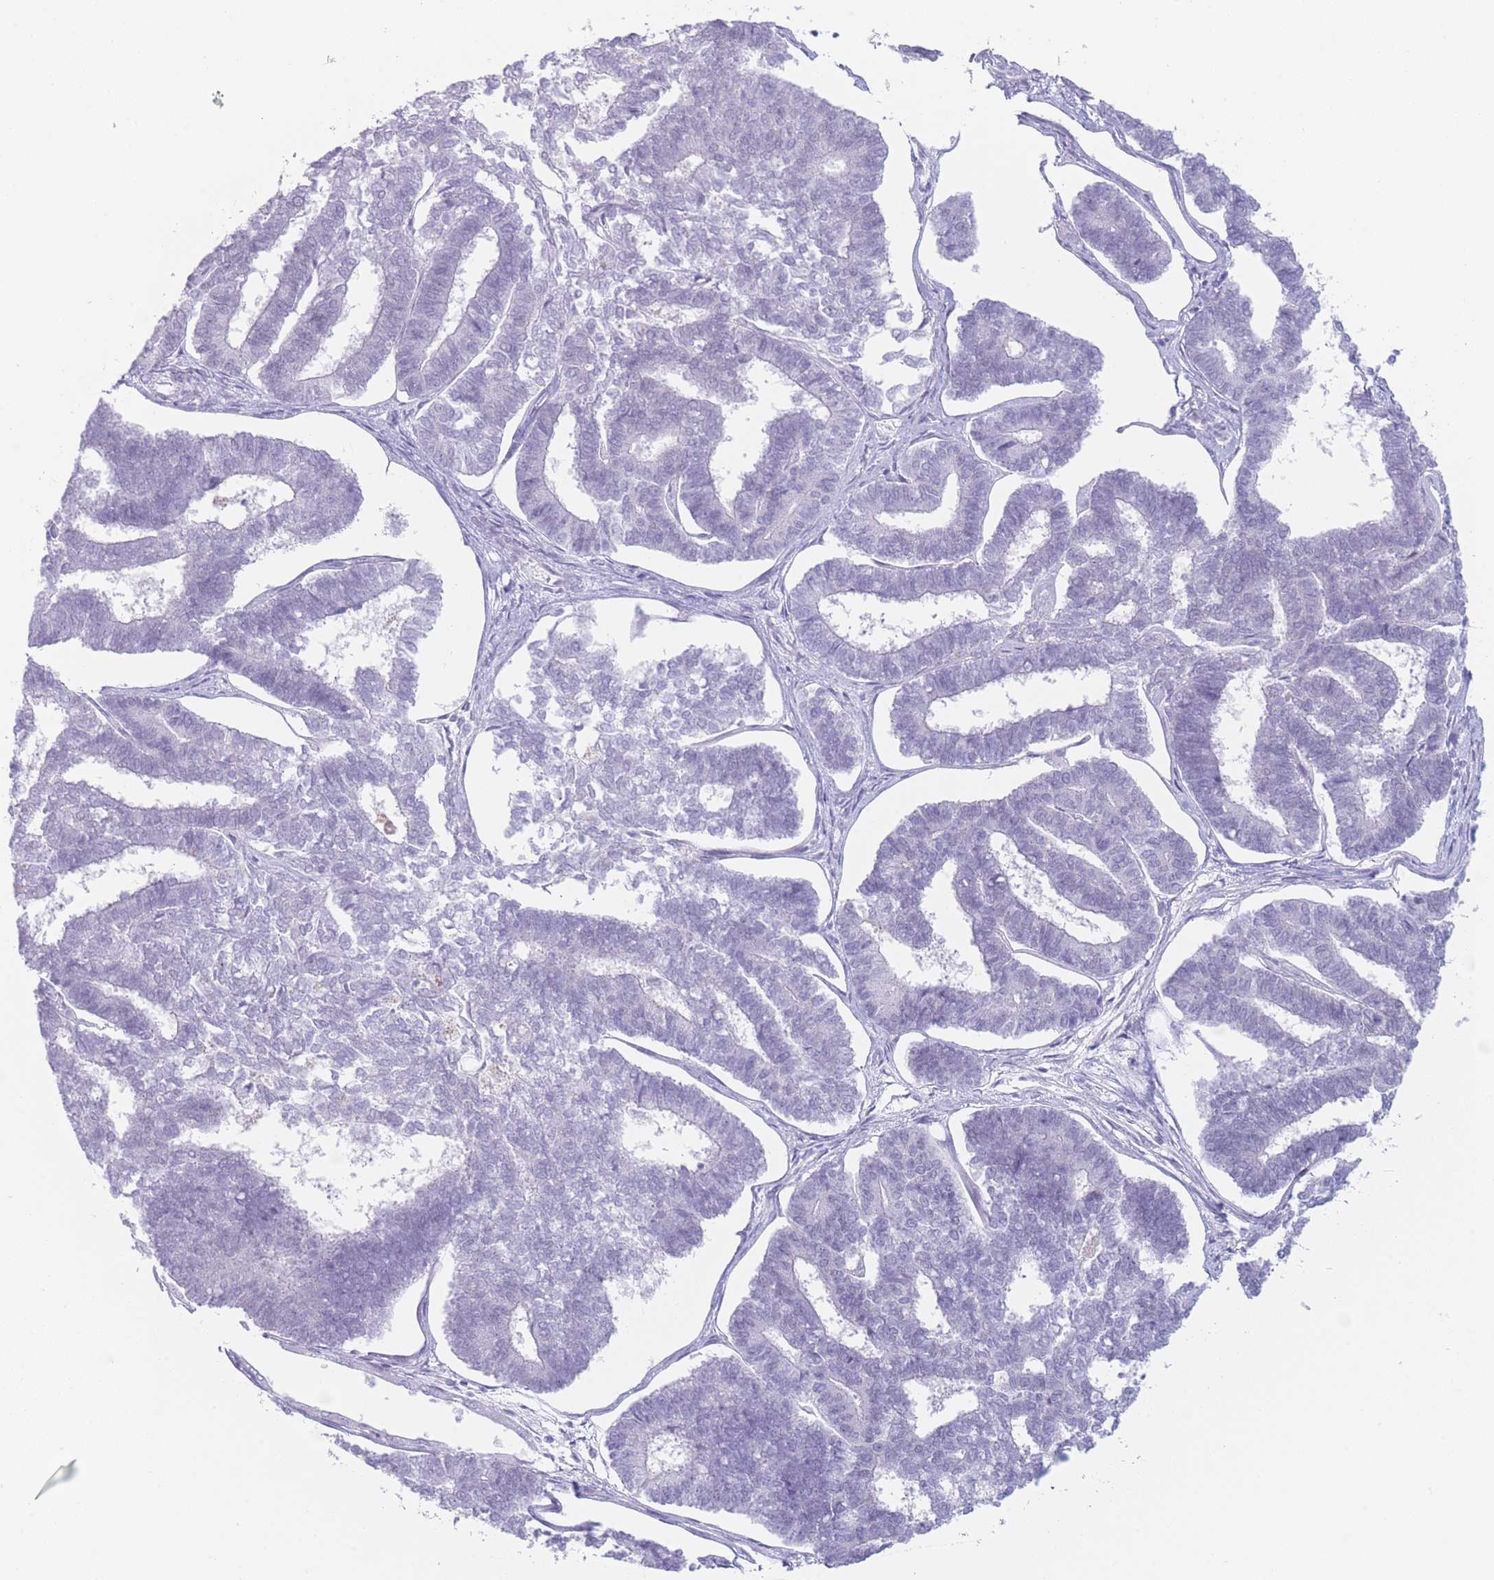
{"staining": {"intensity": "negative", "quantity": "none", "location": "none"}, "tissue": "endometrial cancer", "cell_type": "Tumor cells", "image_type": "cancer", "snomed": [{"axis": "morphology", "description": "Adenocarcinoma, NOS"}, {"axis": "topography", "description": "Endometrium"}], "caption": "Immunohistochemical staining of human endometrial adenocarcinoma reveals no significant positivity in tumor cells. (DAB immunohistochemistry, high magnification).", "gene": "IFNA6", "patient": {"sex": "female", "age": 70}}